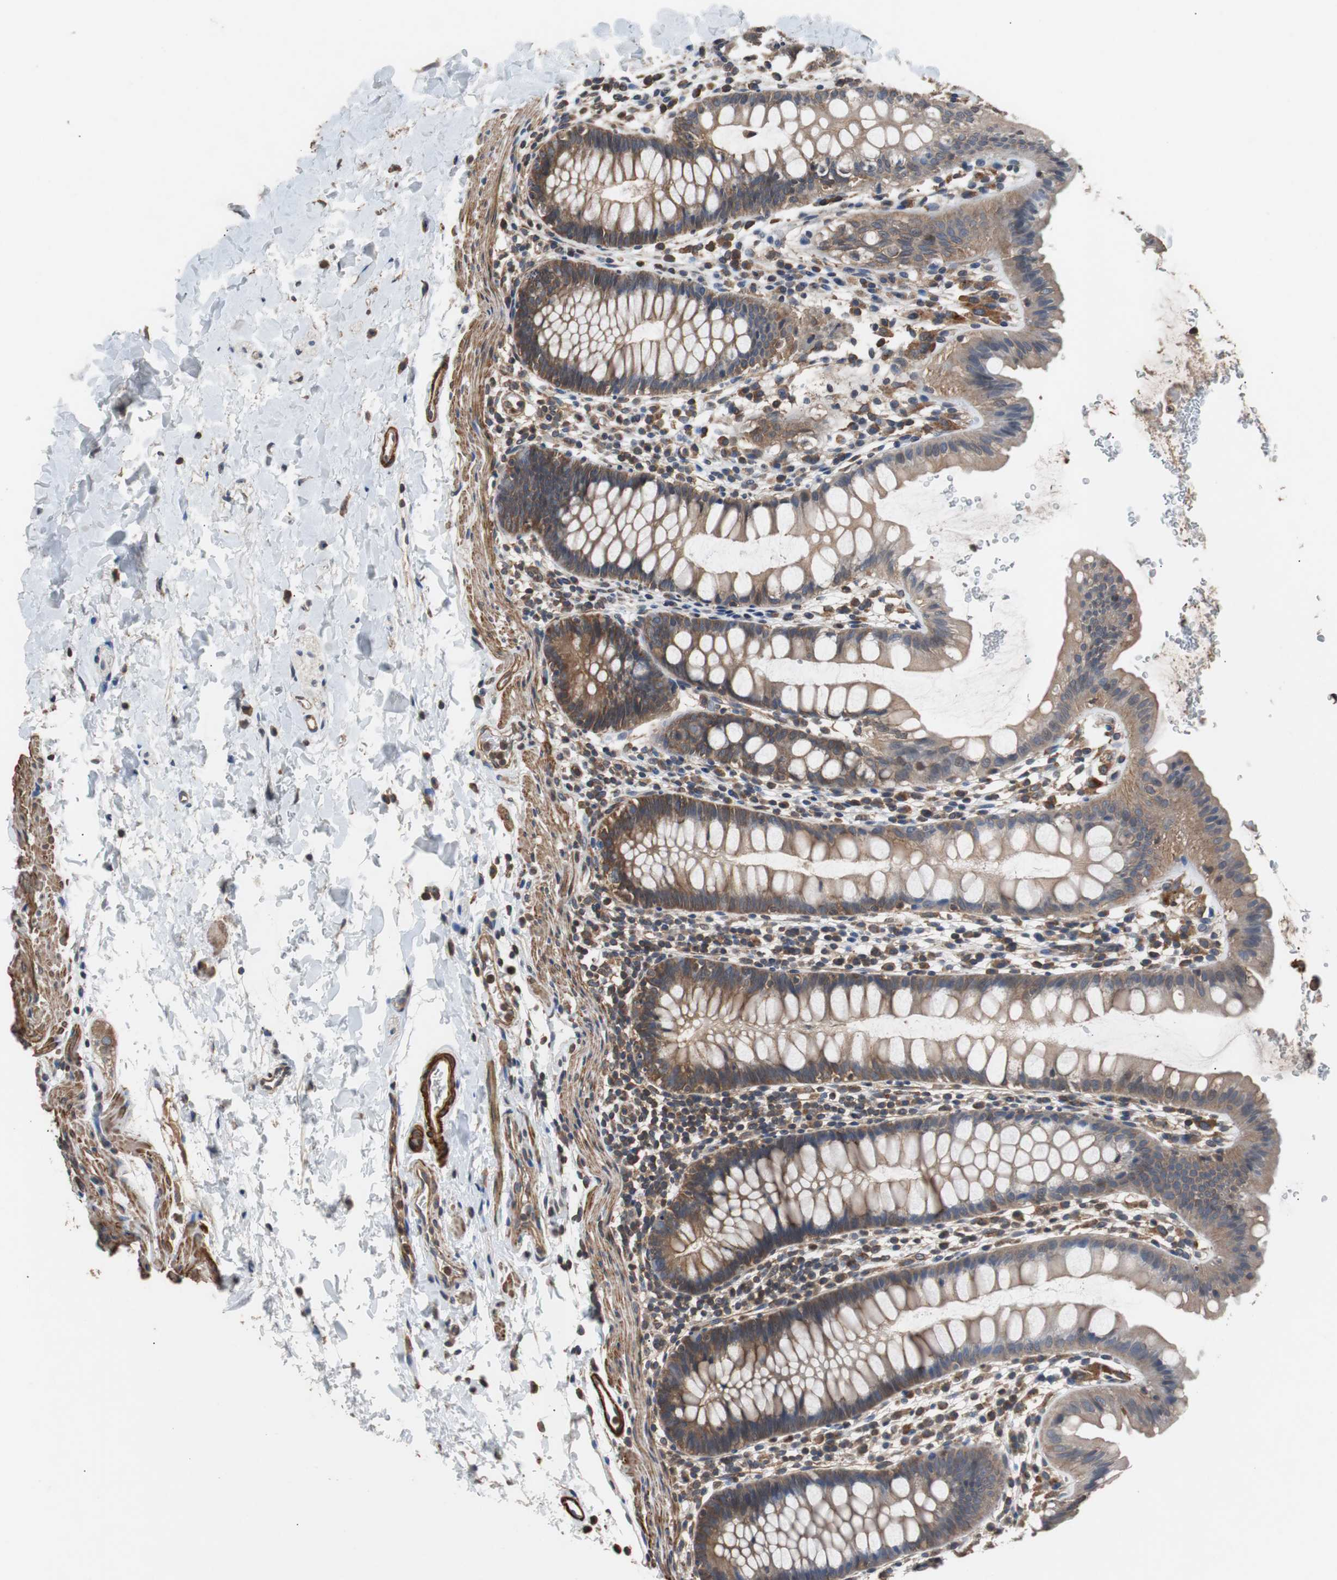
{"staining": {"intensity": "moderate", "quantity": ">75%", "location": "cytoplasmic/membranous"}, "tissue": "rectum", "cell_type": "Glandular cells", "image_type": "normal", "snomed": [{"axis": "morphology", "description": "Normal tissue, NOS"}, {"axis": "topography", "description": "Rectum"}], "caption": "A high-resolution histopathology image shows IHC staining of normal rectum, which exhibits moderate cytoplasmic/membranous expression in approximately >75% of glandular cells. The staining is performed using DAB brown chromogen to label protein expression. The nuclei are counter-stained blue using hematoxylin.", "gene": "PITRM1", "patient": {"sex": "female", "age": 24}}